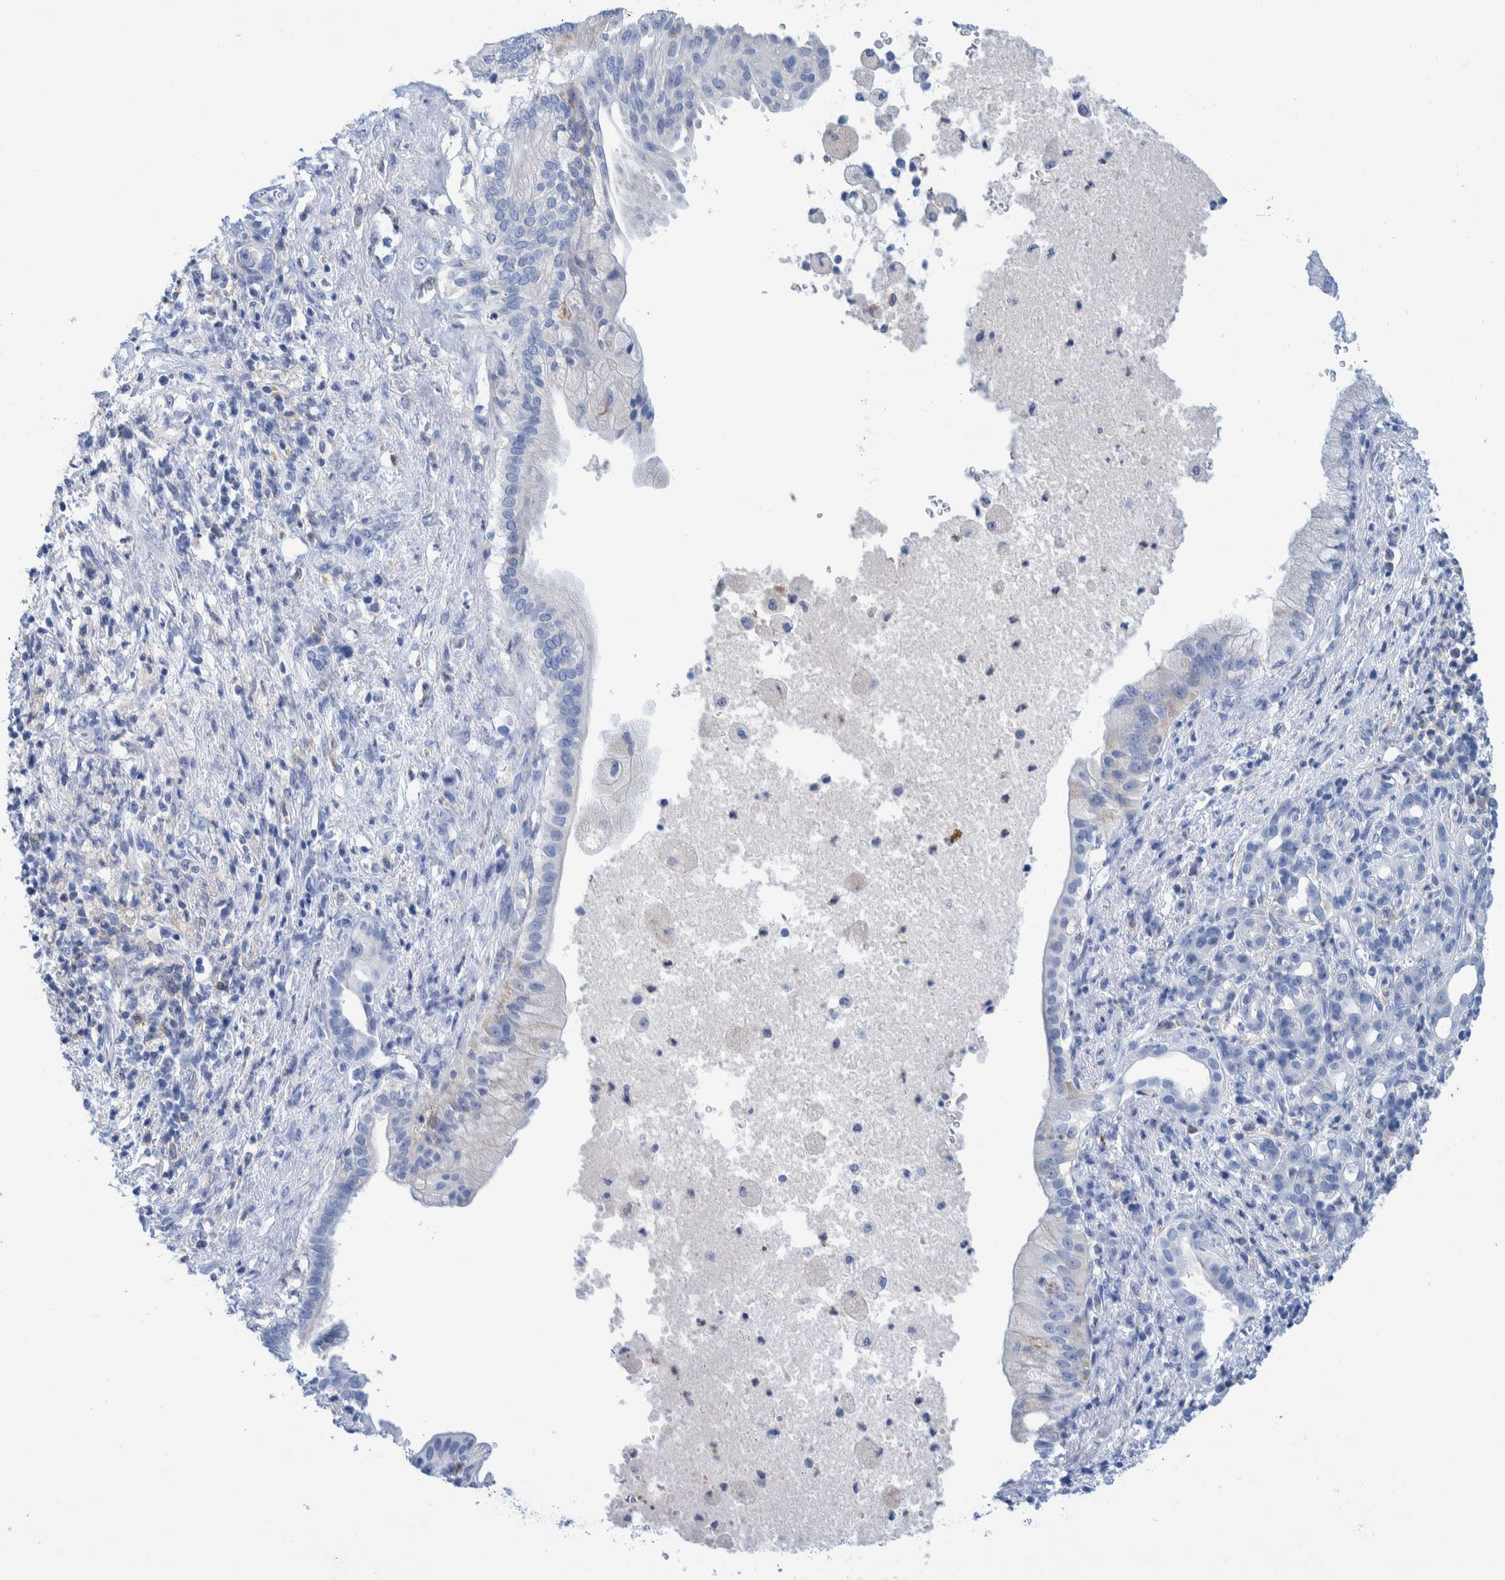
{"staining": {"intensity": "negative", "quantity": "none", "location": "none"}, "tissue": "pancreatic cancer", "cell_type": "Tumor cells", "image_type": "cancer", "snomed": [{"axis": "morphology", "description": "Adenocarcinoma, NOS"}, {"axis": "topography", "description": "Pancreas"}], "caption": "Immunohistochemical staining of pancreatic cancer (adenocarcinoma) exhibits no significant staining in tumor cells.", "gene": "KRT14", "patient": {"sex": "female", "age": 78}}